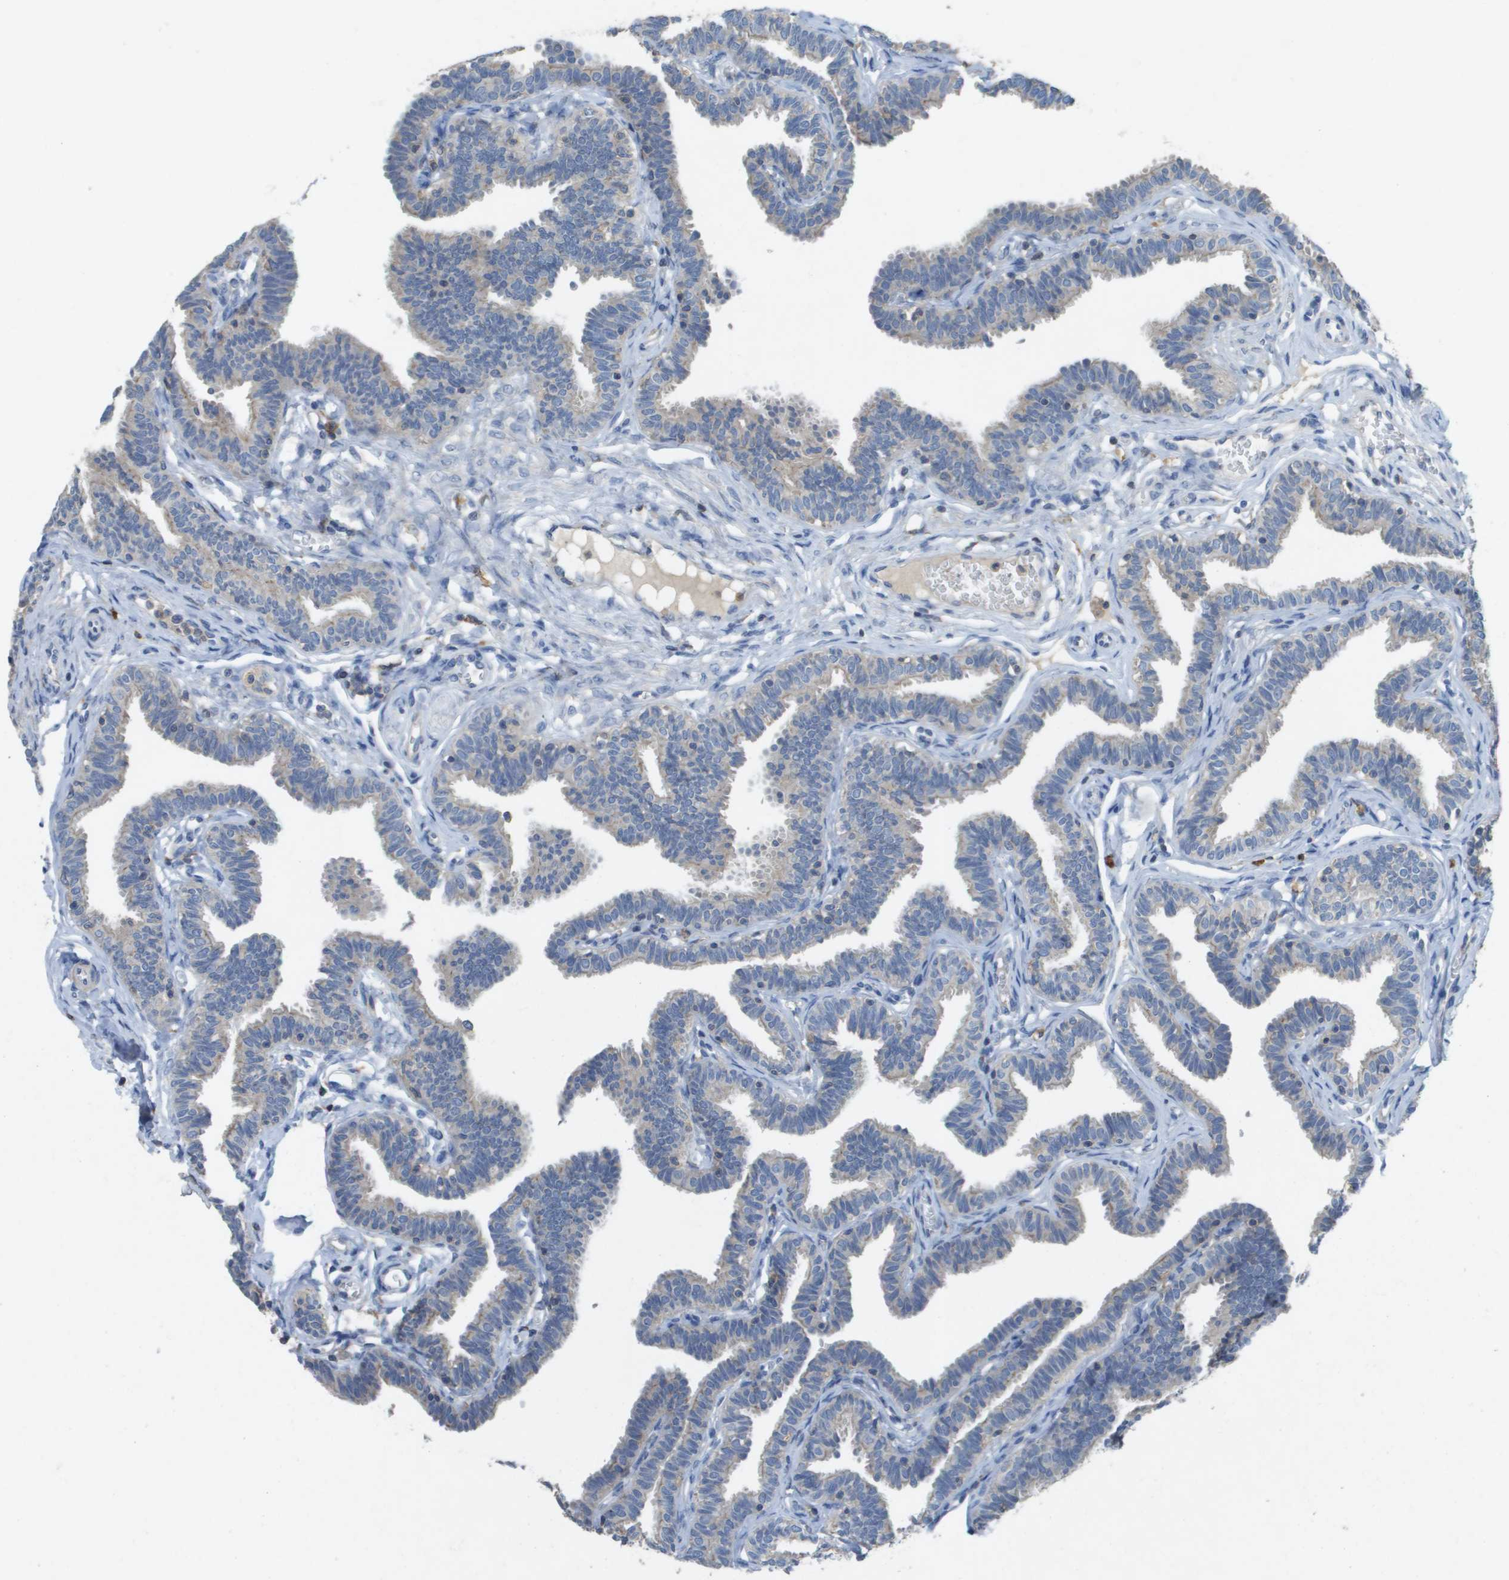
{"staining": {"intensity": "negative", "quantity": "none", "location": "none"}, "tissue": "fallopian tube", "cell_type": "Glandular cells", "image_type": "normal", "snomed": [{"axis": "morphology", "description": "Normal tissue, NOS"}, {"axis": "topography", "description": "Fallopian tube"}, {"axis": "topography", "description": "Ovary"}], "caption": "Immunohistochemistry (IHC) photomicrograph of benign fallopian tube: human fallopian tube stained with DAB (3,3'-diaminobenzidine) reveals no significant protein positivity in glandular cells.", "gene": "CLCA4", "patient": {"sex": "female", "age": 23}}